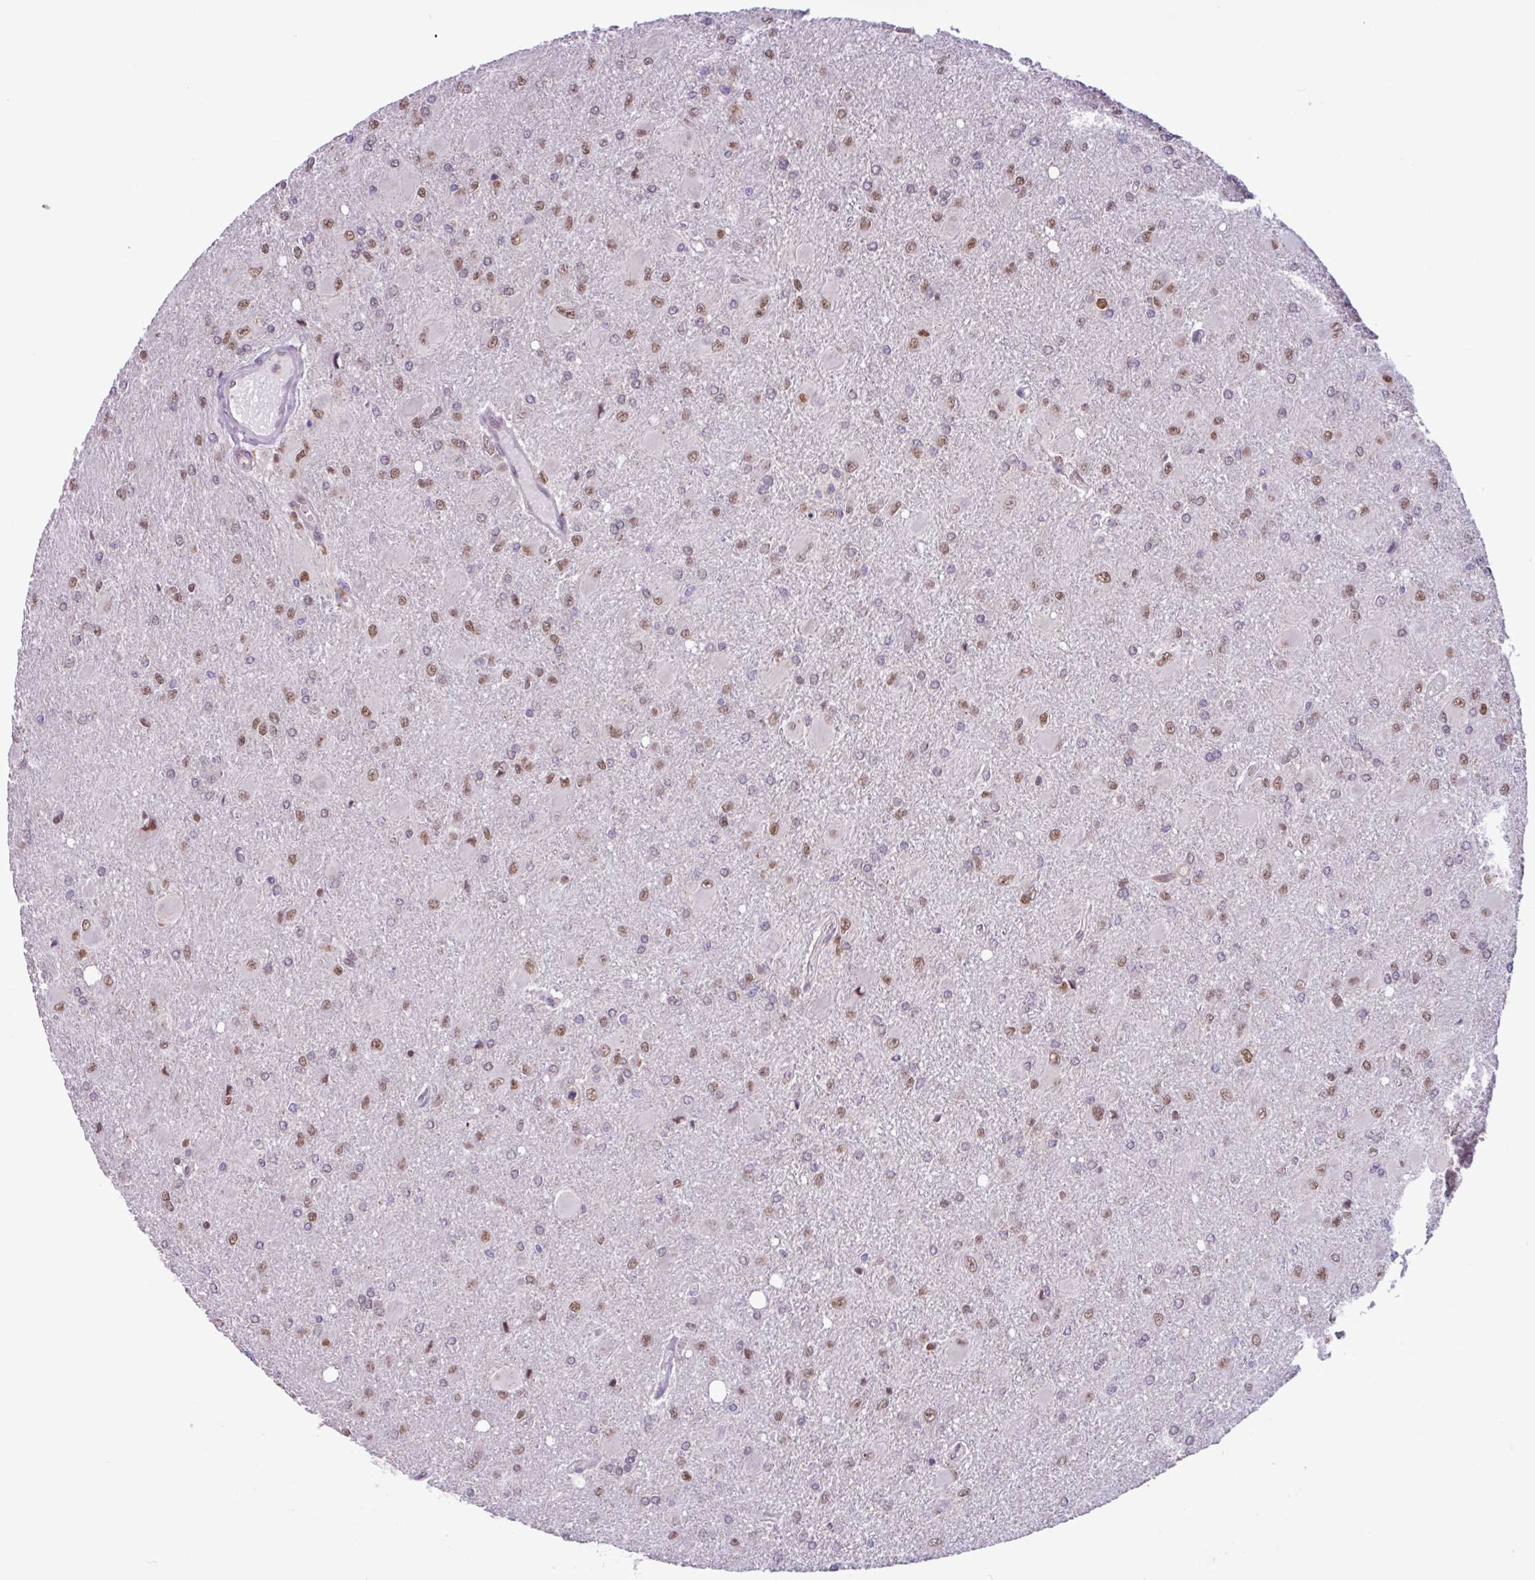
{"staining": {"intensity": "weak", "quantity": ">75%", "location": "cytoplasmic/membranous"}, "tissue": "glioma", "cell_type": "Tumor cells", "image_type": "cancer", "snomed": [{"axis": "morphology", "description": "Glioma, malignant, High grade"}, {"axis": "topography", "description": "Brain"}], "caption": "Immunohistochemical staining of glioma displays weak cytoplasmic/membranous protein positivity in approximately >75% of tumor cells.", "gene": "ACTR3", "patient": {"sex": "male", "age": 67}}